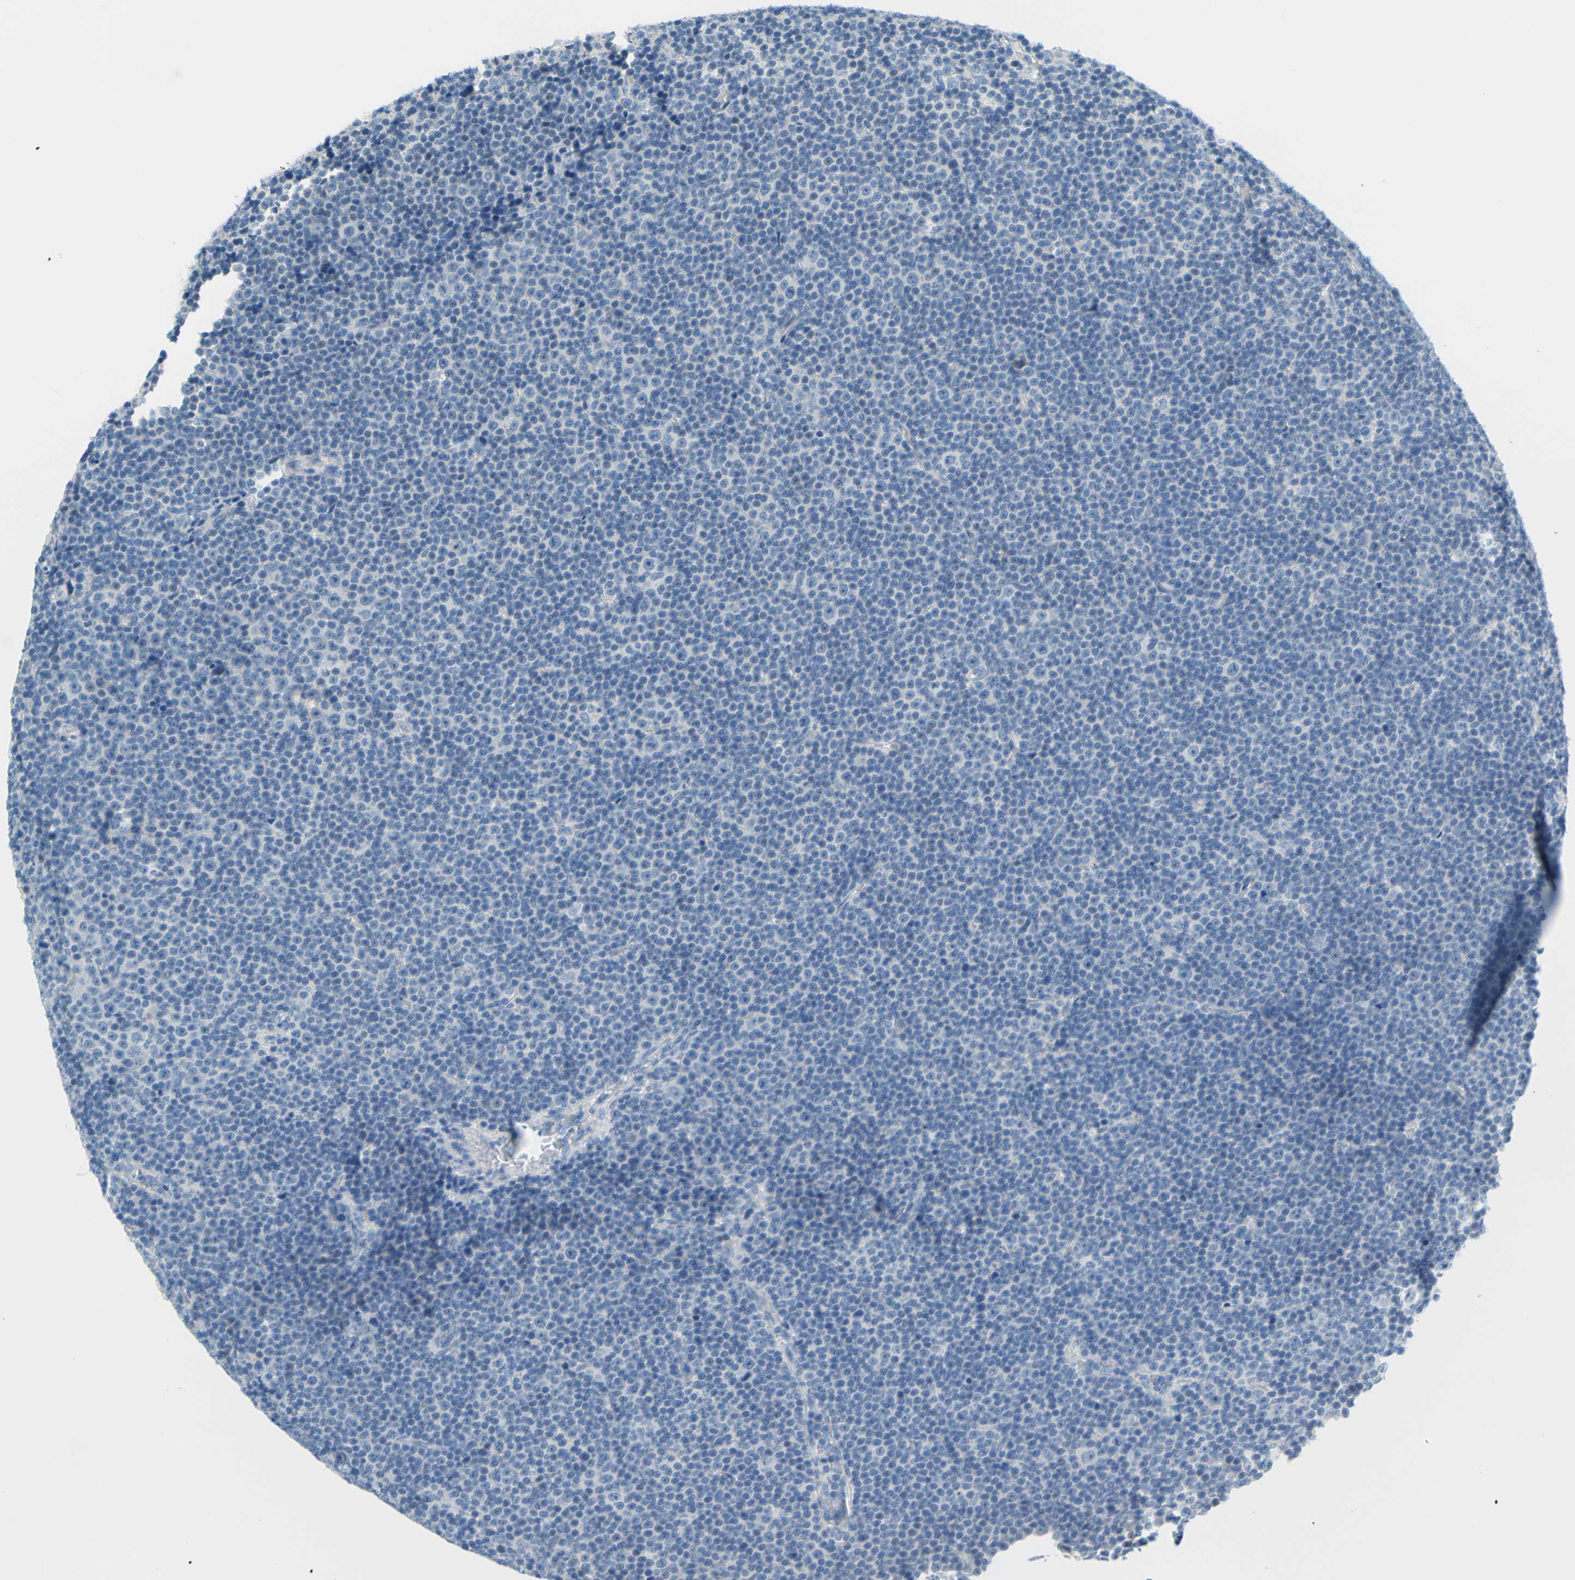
{"staining": {"intensity": "negative", "quantity": "none", "location": "none"}, "tissue": "lymphoma", "cell_type": "Tumor cells", "image_type": "cancer", "snomed": [{"axis": "morphology", "description": "Malignant lymphoma, non-Hodgkin's type, Low grade"}, {"axis": "topography", "description": "Lymph node"}], "caption": "High power microscopy histopathology image of an immunohistochemistry (IHC) photomicrograph of lymphoma, revealing no significant staining in tumor cells.", "gene": "SLC1A2", "patient": {"sex": "female", "age": 67}}